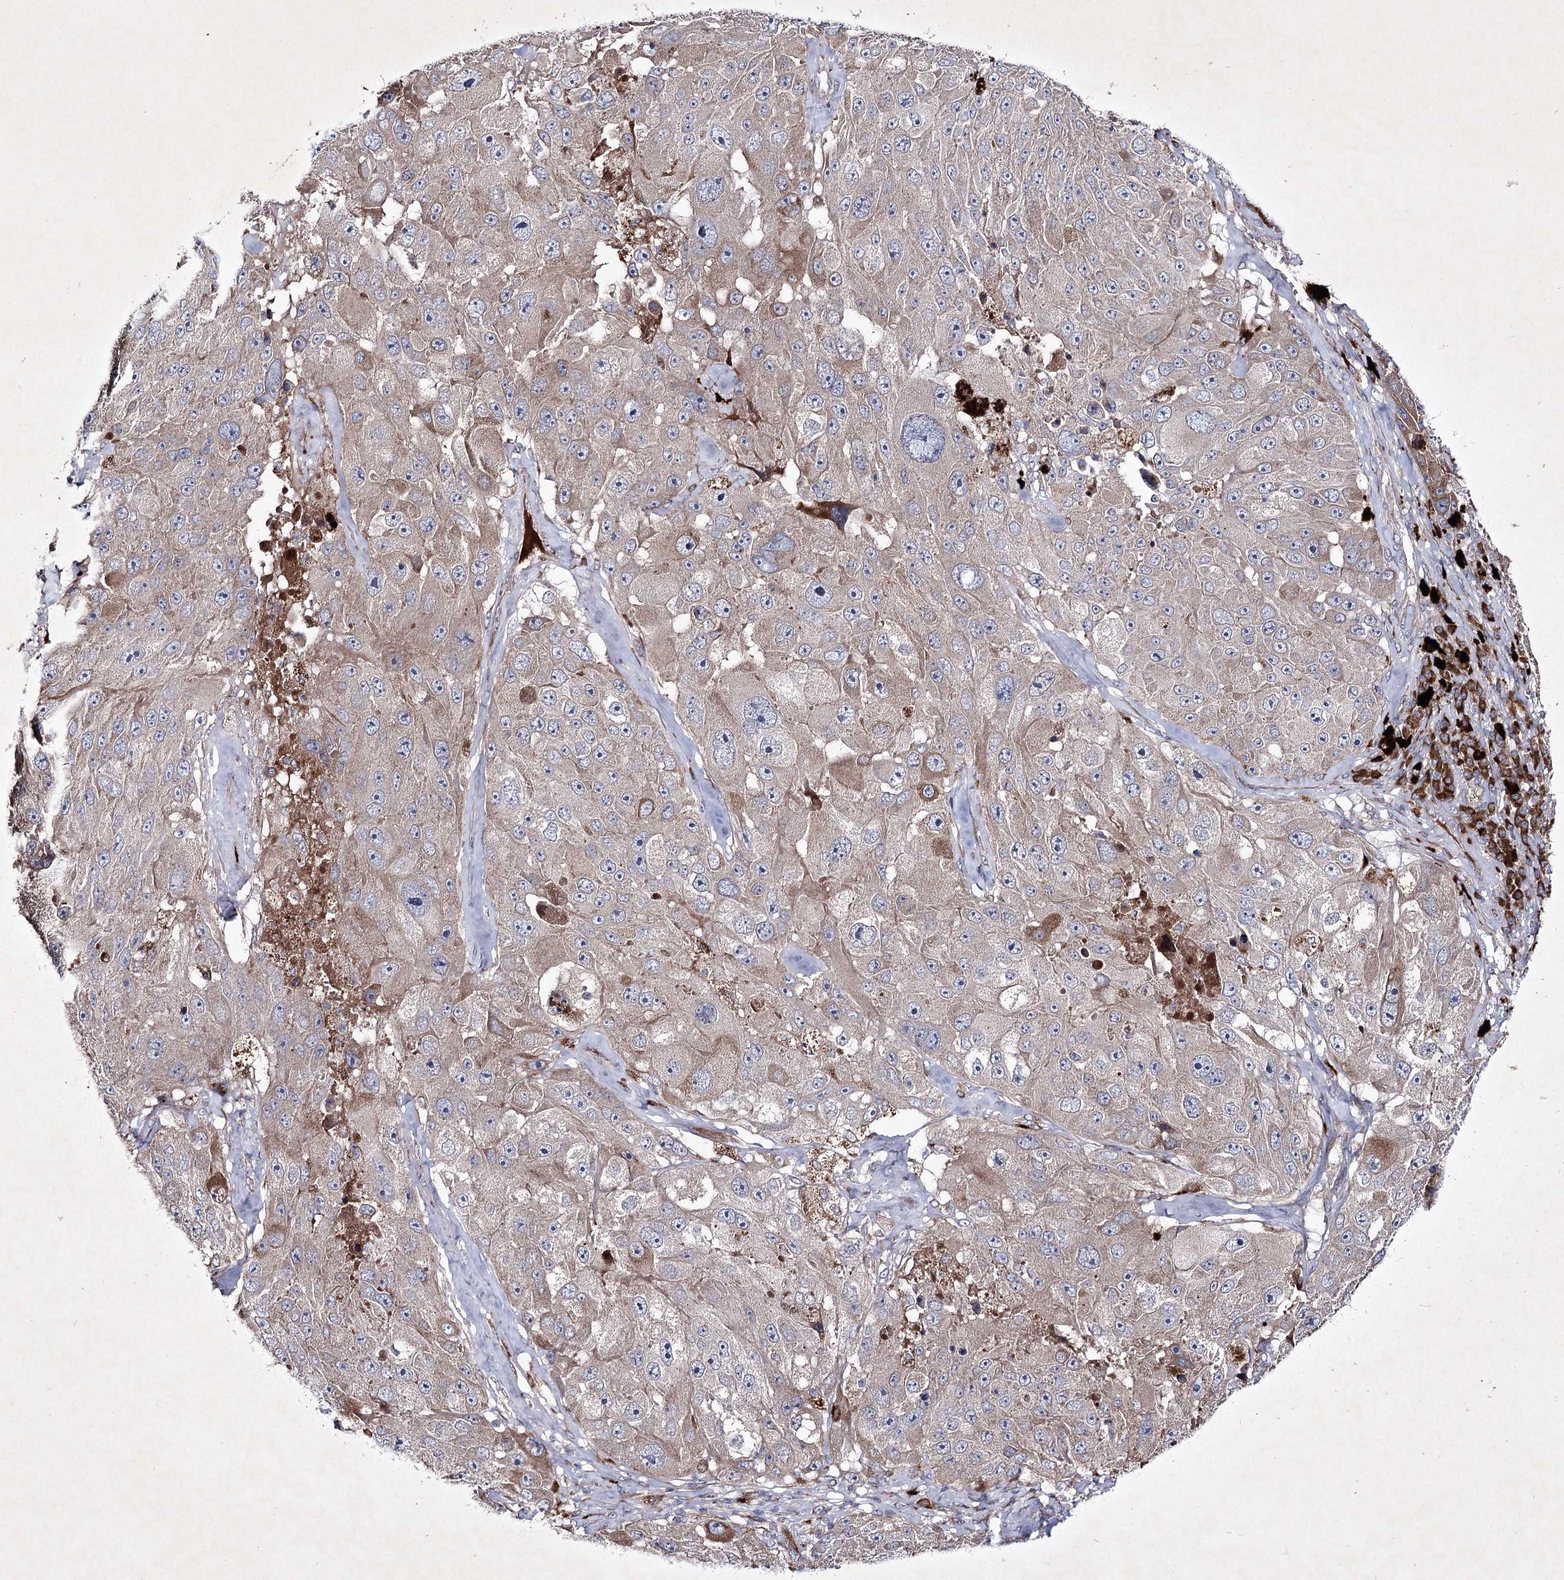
{"staining": {"intensity": "moderate", "quantity": "25%-75%", "location": "cytoplasmic/membranous"}, "tissue": "melanoma", "cell_type": "Tumor cells", "image_type": "cancer", "snomed": [{"axis": "morphology", "description": "Malignant melanoma, Metastatic site"}, {"axis": "topography", "description": "Lymph node"}], "caption": "Immunohistochemistry (IHC) (DAB) staining of malignant melanoma (metastatic site) demonstrates moderate cytoplasmic/membranous protein expression in approximately 25%-75% of tumor cells.", "gene": "ALG9", "patient": {"sex": "male", "age": 62}}